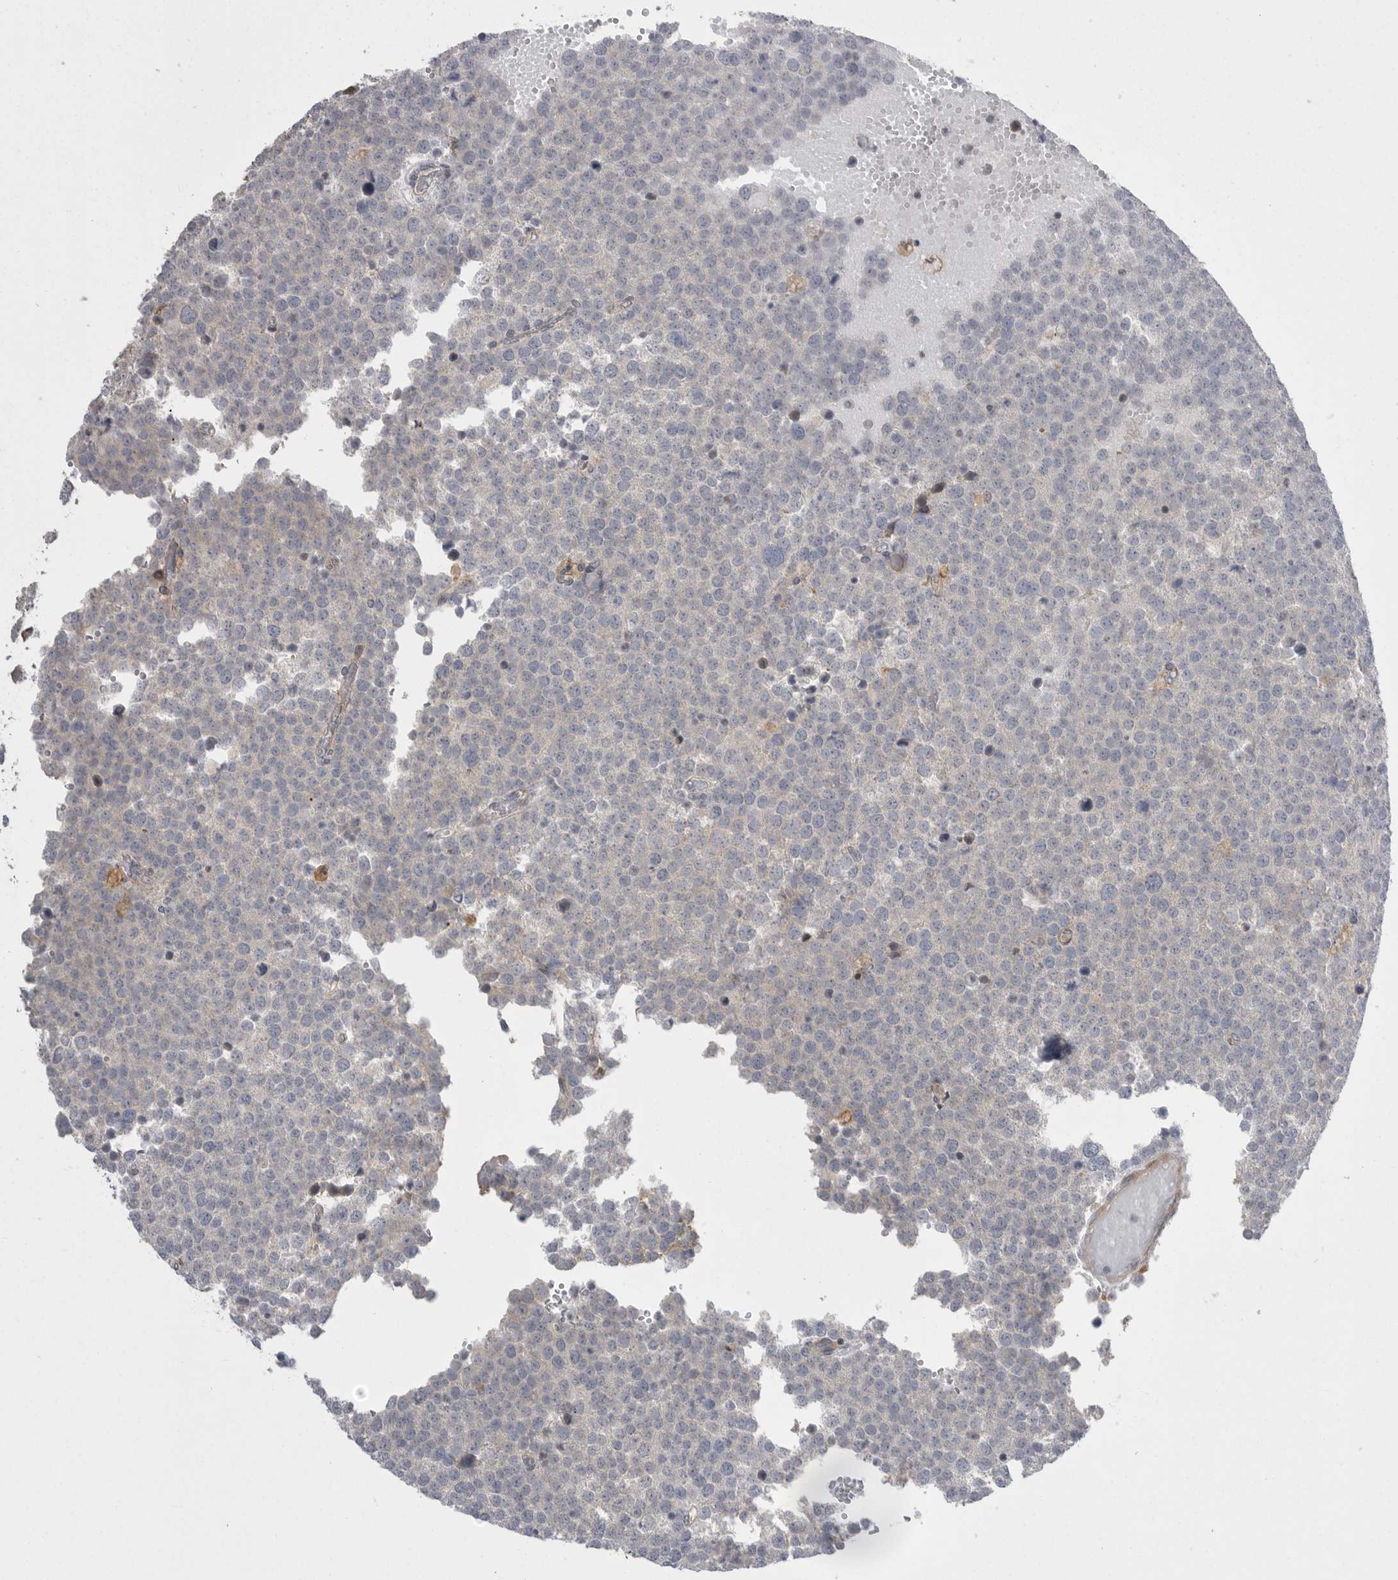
{"staining": {"intensity": "negative", "quantity": "none", "location": "none"}, "tissue": "testis cancer", "cell_type": "Tumor cells", "image_type": "cancer", "snomed": [{"axis": "morphology", "description": "Seminoma, NOS"}, {"axis": "topography", "description": "Testis"}], "caption": "Tumor cells show no significant expression in testis cancer (seminoma).", "gene": "KYAT3", "patient": {"sex": "male", "age": 71}}